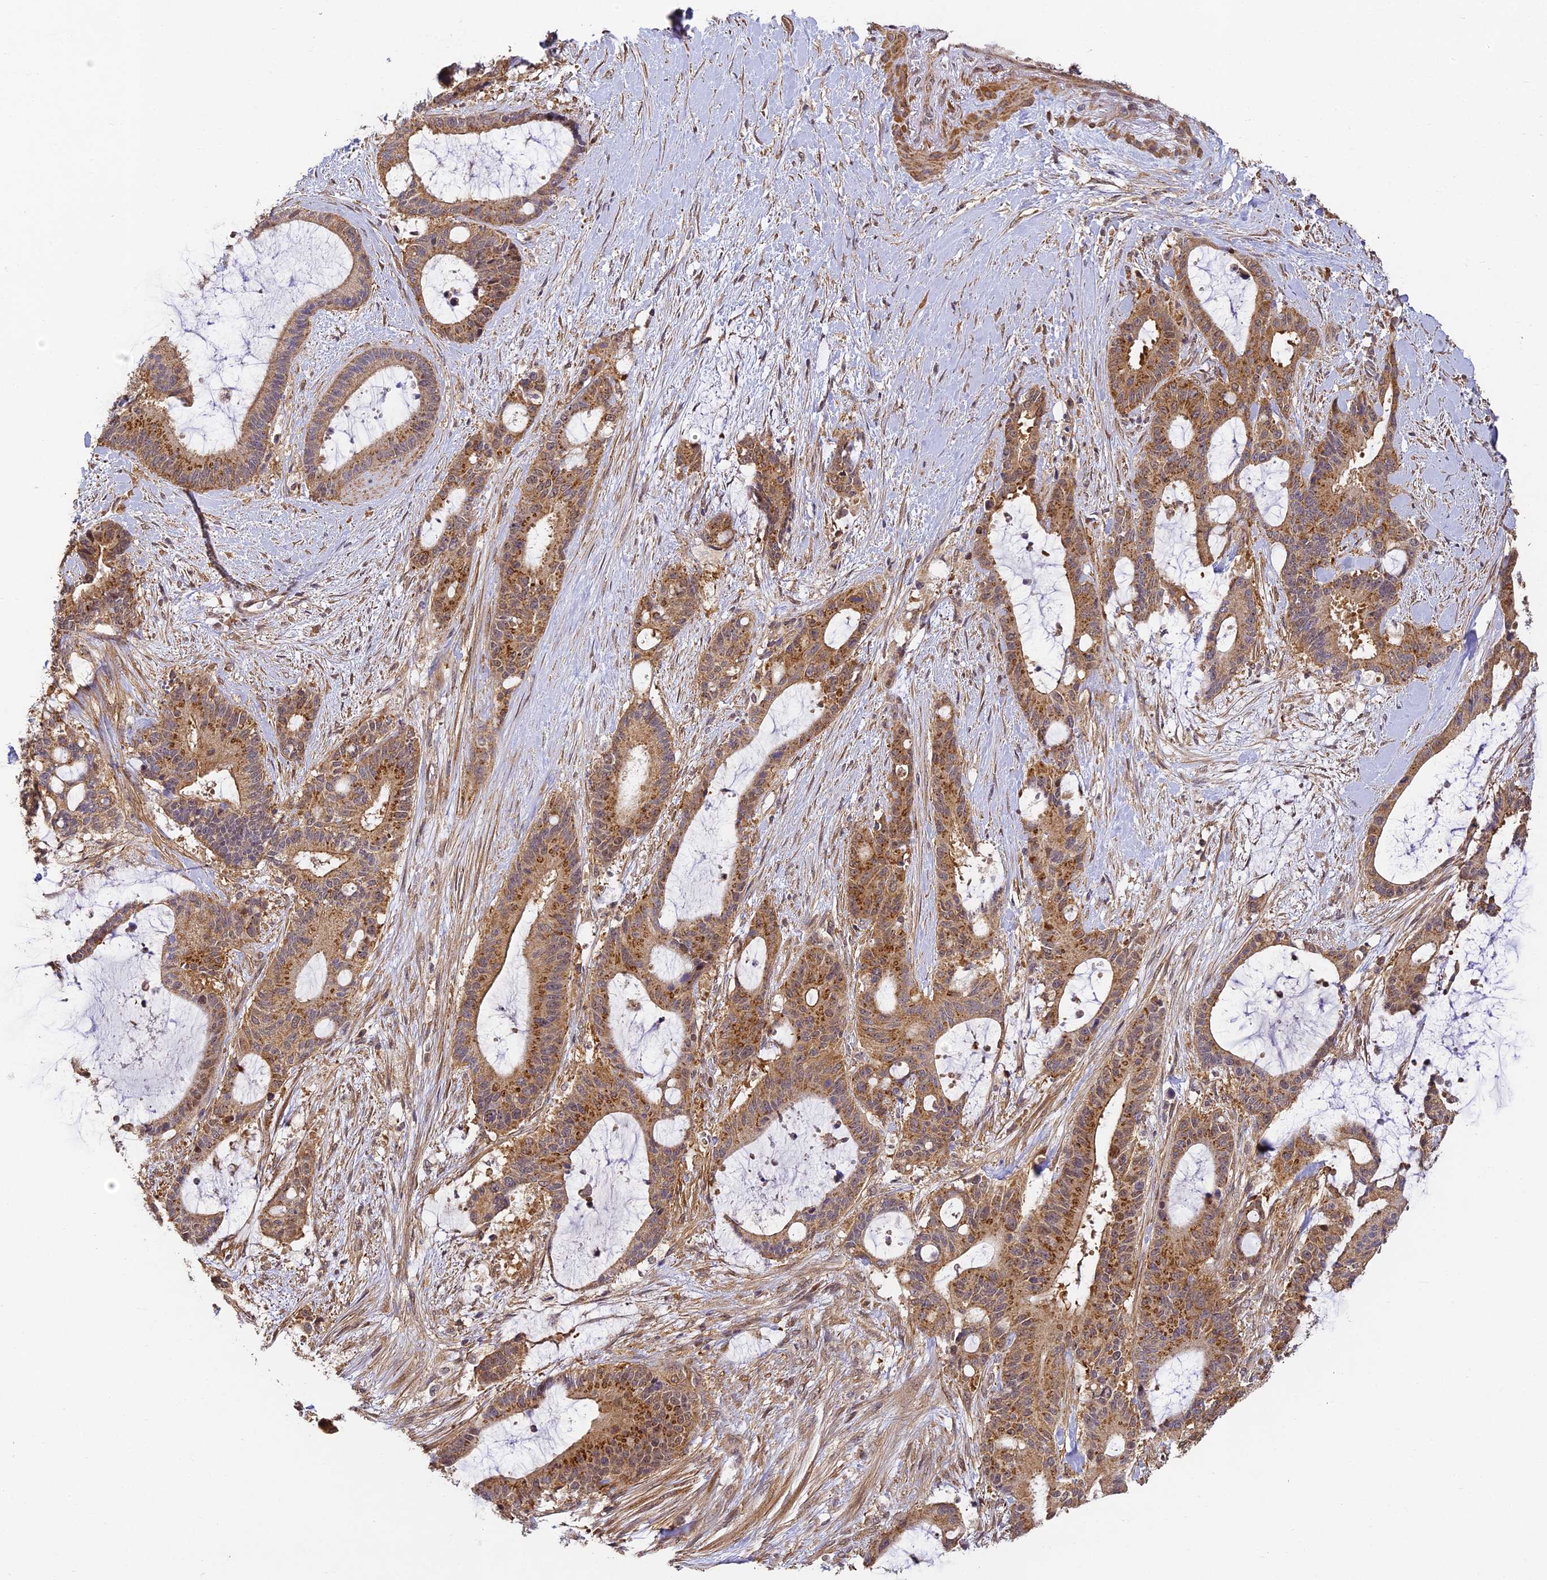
{"staining": {"intensity": "moderate", "quantity": ">75%", "location": "cytoplasmic/membranous"}, "tissue": "liver cancer", "cell_type": "Tumor cells", "image_type": "cancer", "snomed": [{"axis": "morphology", "description": "Normal tissue, NOS"}, {"axis": "morphology", "description": "Cholangiocarcinoma"}, {"axis": "topography", "description": "Liver"}, {"axis": "topography", "description": "Peripheral nerve tissue"}], "caption": "A micrograph of human liver cancer stained for a protein reveals moderate cytoplasmic/membranous brown staining in tumor cells.", "gene": "ZNF443", "patient": {"sex": "female", "age": 73}}